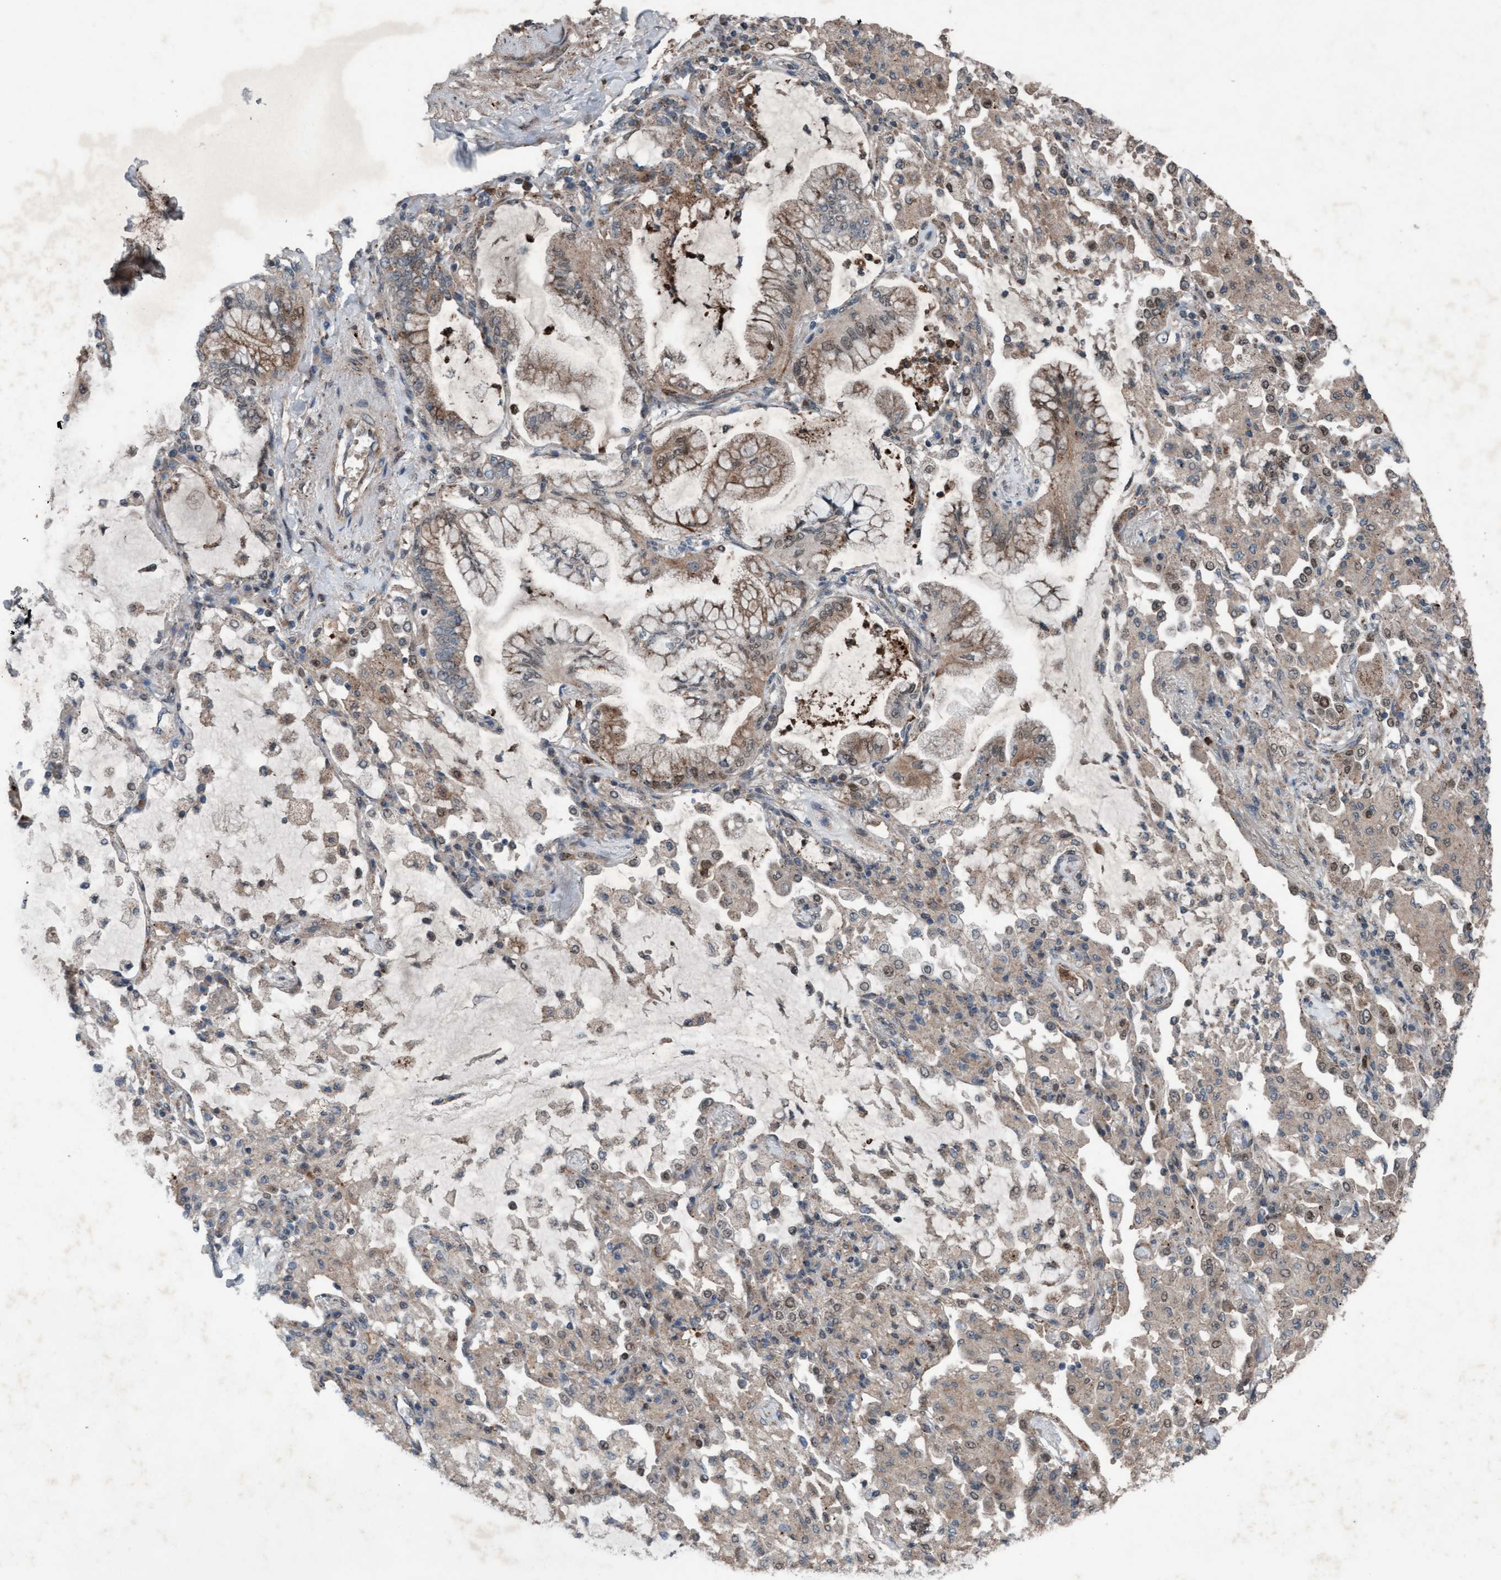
{"staining": {"intensity": "weak", "quantity": ">75%", "location": "cytoplasmic/membranous,nuclear"}, "tissue": "lung cancer", "cell_type": "Tumor cells", "image_type": "cancer", "snomed": [{"axis": "morphology", "description": "Adenocarcinoma, NOS"}, {"axis": "topography", "description": "Lung"}], "caption": "This image reveals immunohistochemistry staining of human lung adenocarcinoma, with low weak cytoplasmic/membranous and nuclear expression in about >75% of tumor cells.", "gene": "PLXNB2", "patient": {"sex": "female", "age": 70}}